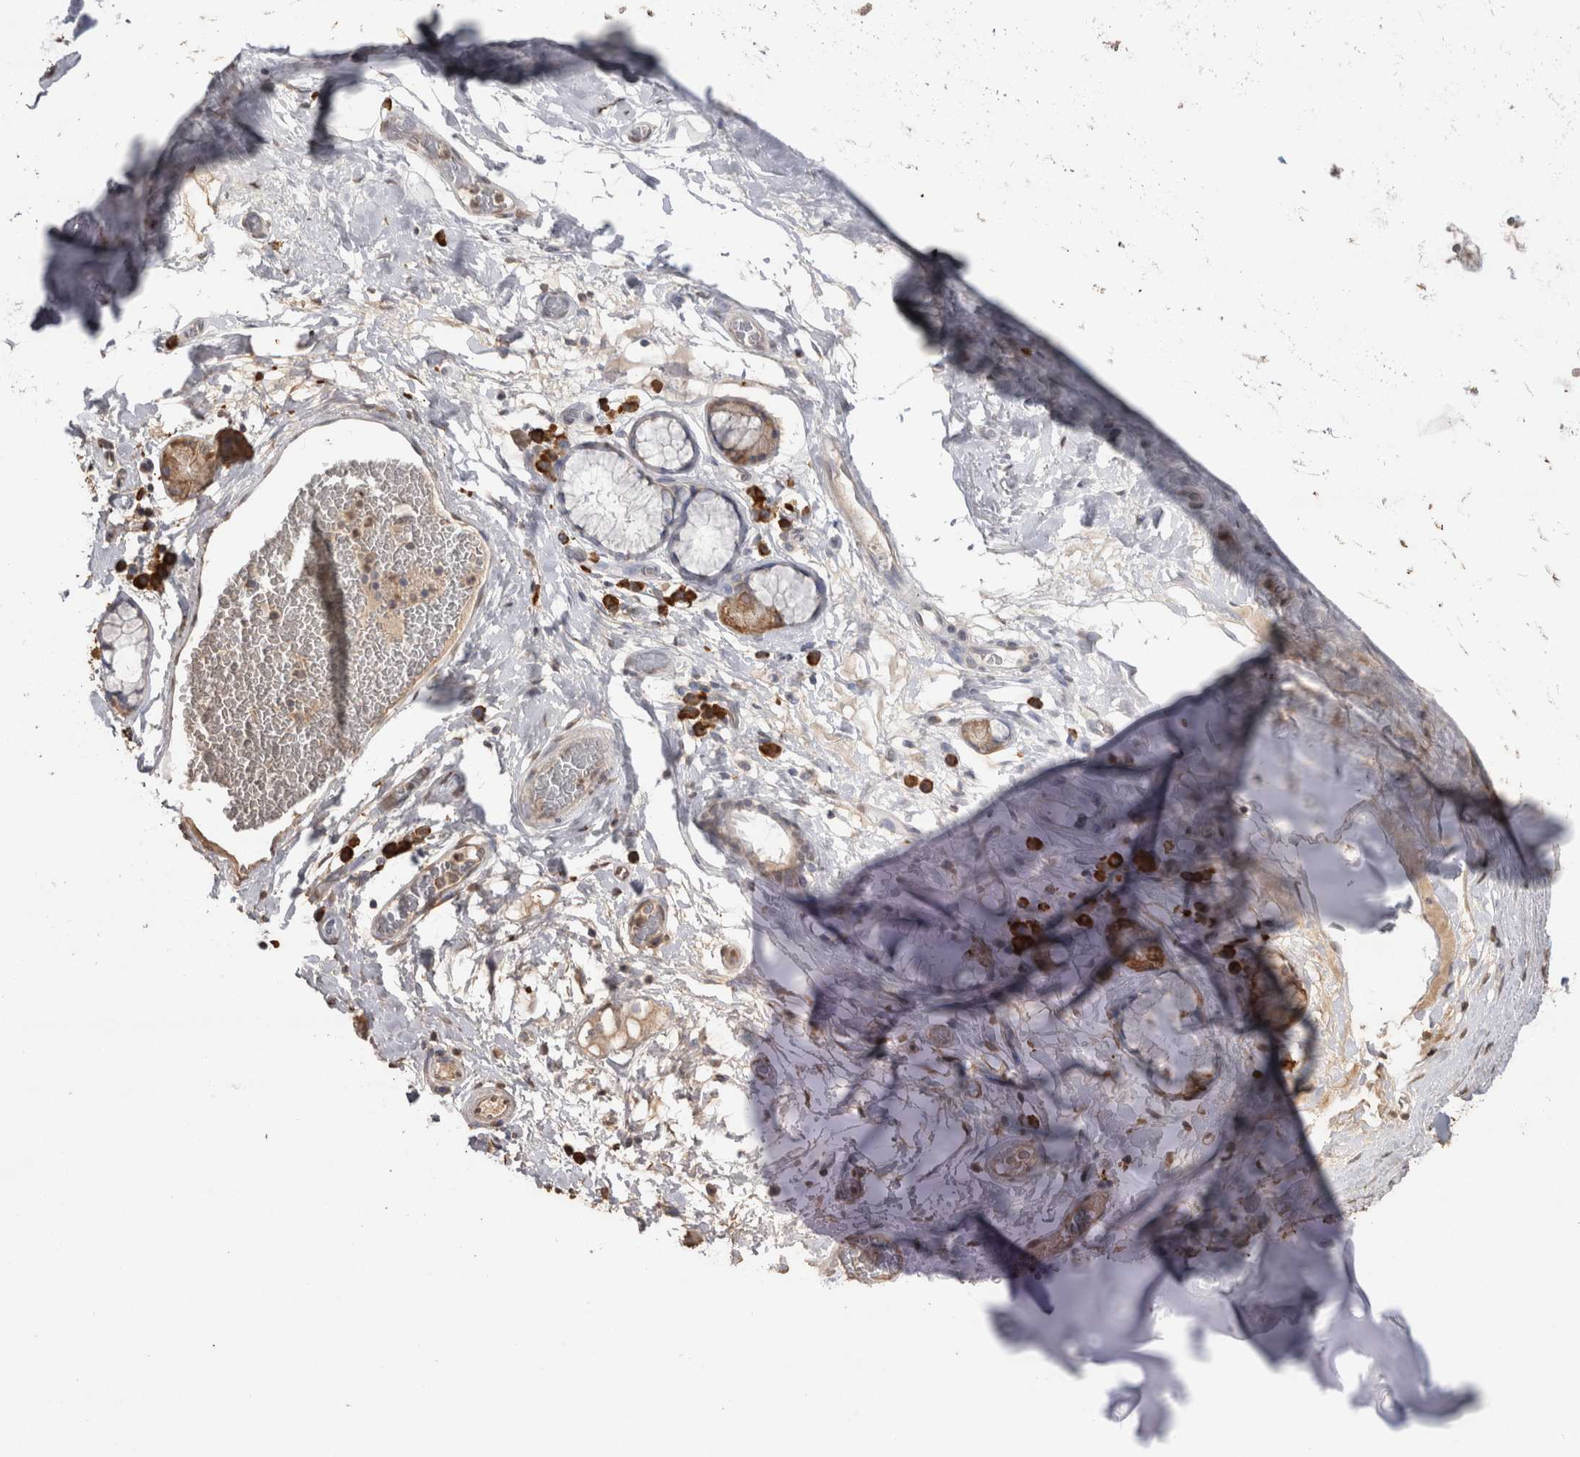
{"staining": {"intensity": "negative", "quantity": "none", "location": "none"}, "tissue": "adipose tissue", "cell_type": "Adipocytes", "image_type": "normal", "snomed": [{"axis": "morphology", "description": "Normal tissue, NOS"}, {"axis": "topography", "description": "Cartilage tissue"}], "caption": "IHC micrograph of benign adipose tissue: adipose tissue stained with DAB (3,3'-diaminobenzidine) demonstrates no significant protein staining in adipocytes. (IHC, brightfield microscopy, high magnification).", "gene": "CRELD2", "patient": {"sex": "female", "age": 63}}